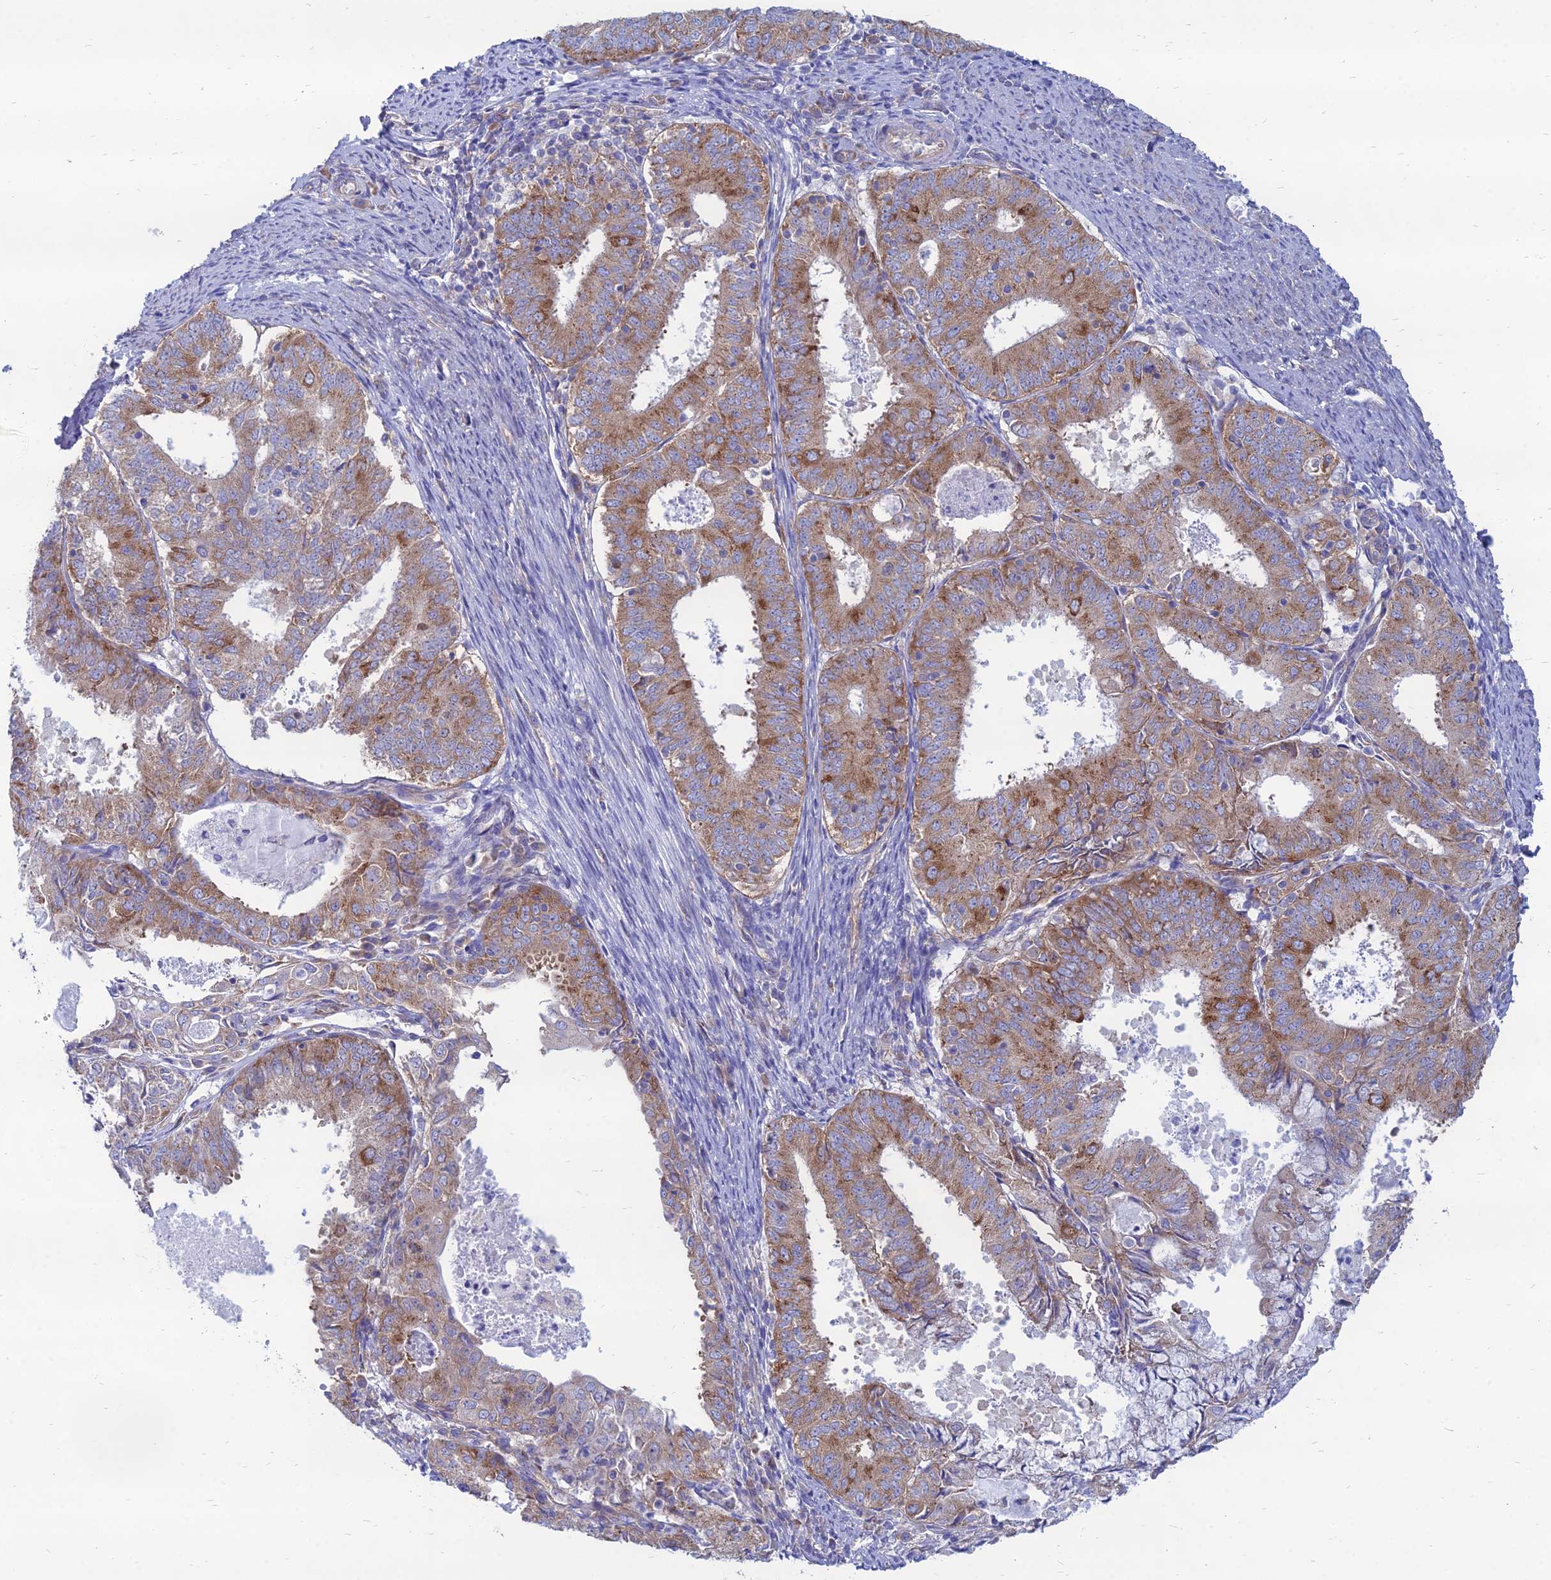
{"staining": {"intensity": "moderate", "quantity": ">75%", "location": "cytoplasmic/membranous"}, "tissue": "endometrial cancer", "cell_type": "Tumor cells", "image_type": "cancer", "snomed": [{"axis": "morphology", "description": "Adenocarcinoma, NOS"}, {"axis": "topography", "description": "Endometrium"}], "caption": "A high-resolution image shows immunohistochemistry (IHC) staining of endometrial cancer, which displays moderate cytoplasmic/membranous positivity in about >75% of tumor cells.", "gene": "TXLNA", "patient": {"sex": "female", "age": 57}}